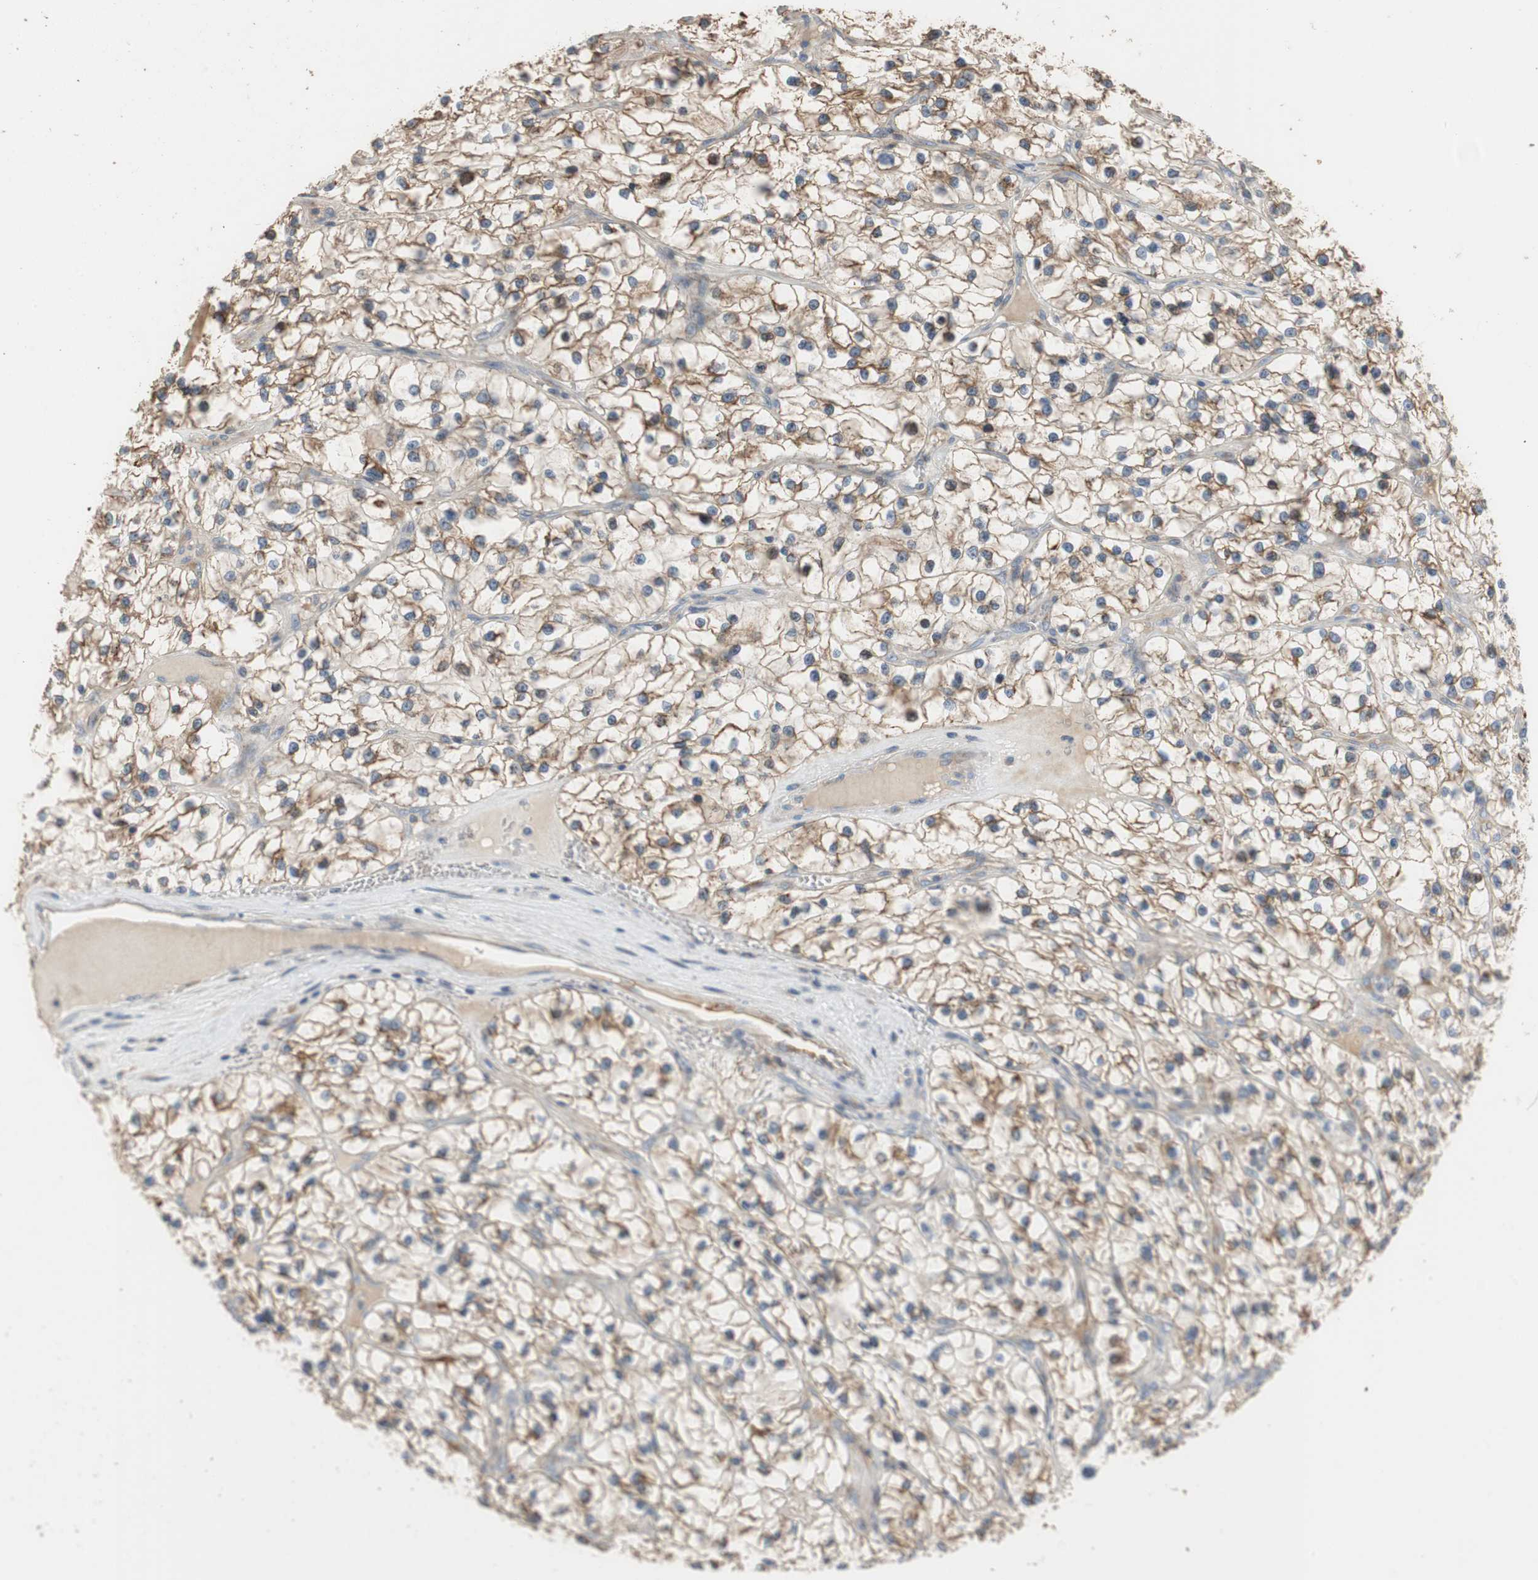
{"staining": {"intensity": "moderate", "quantity": ">75%", "location": "cytoplasmic/membranous"}, "tissue": "renal cancer", "cell_type": "Tumor cells", "image_type": "cancer", "snomed": [{"axis": "morphology", "description": "Adenocarcinoma, NOS"}, {"axis": "topography", "description": "Kidney"}], "caption": "Approximately >75% of tumor cells in human renal cancer (adenocarcinoma) display moderate cytoplasmic/membranous protein positivity as visualized by brown immunohistochemical staining.", "gene": "ALPL", "patient": {"sex": "female", "age": 57}}